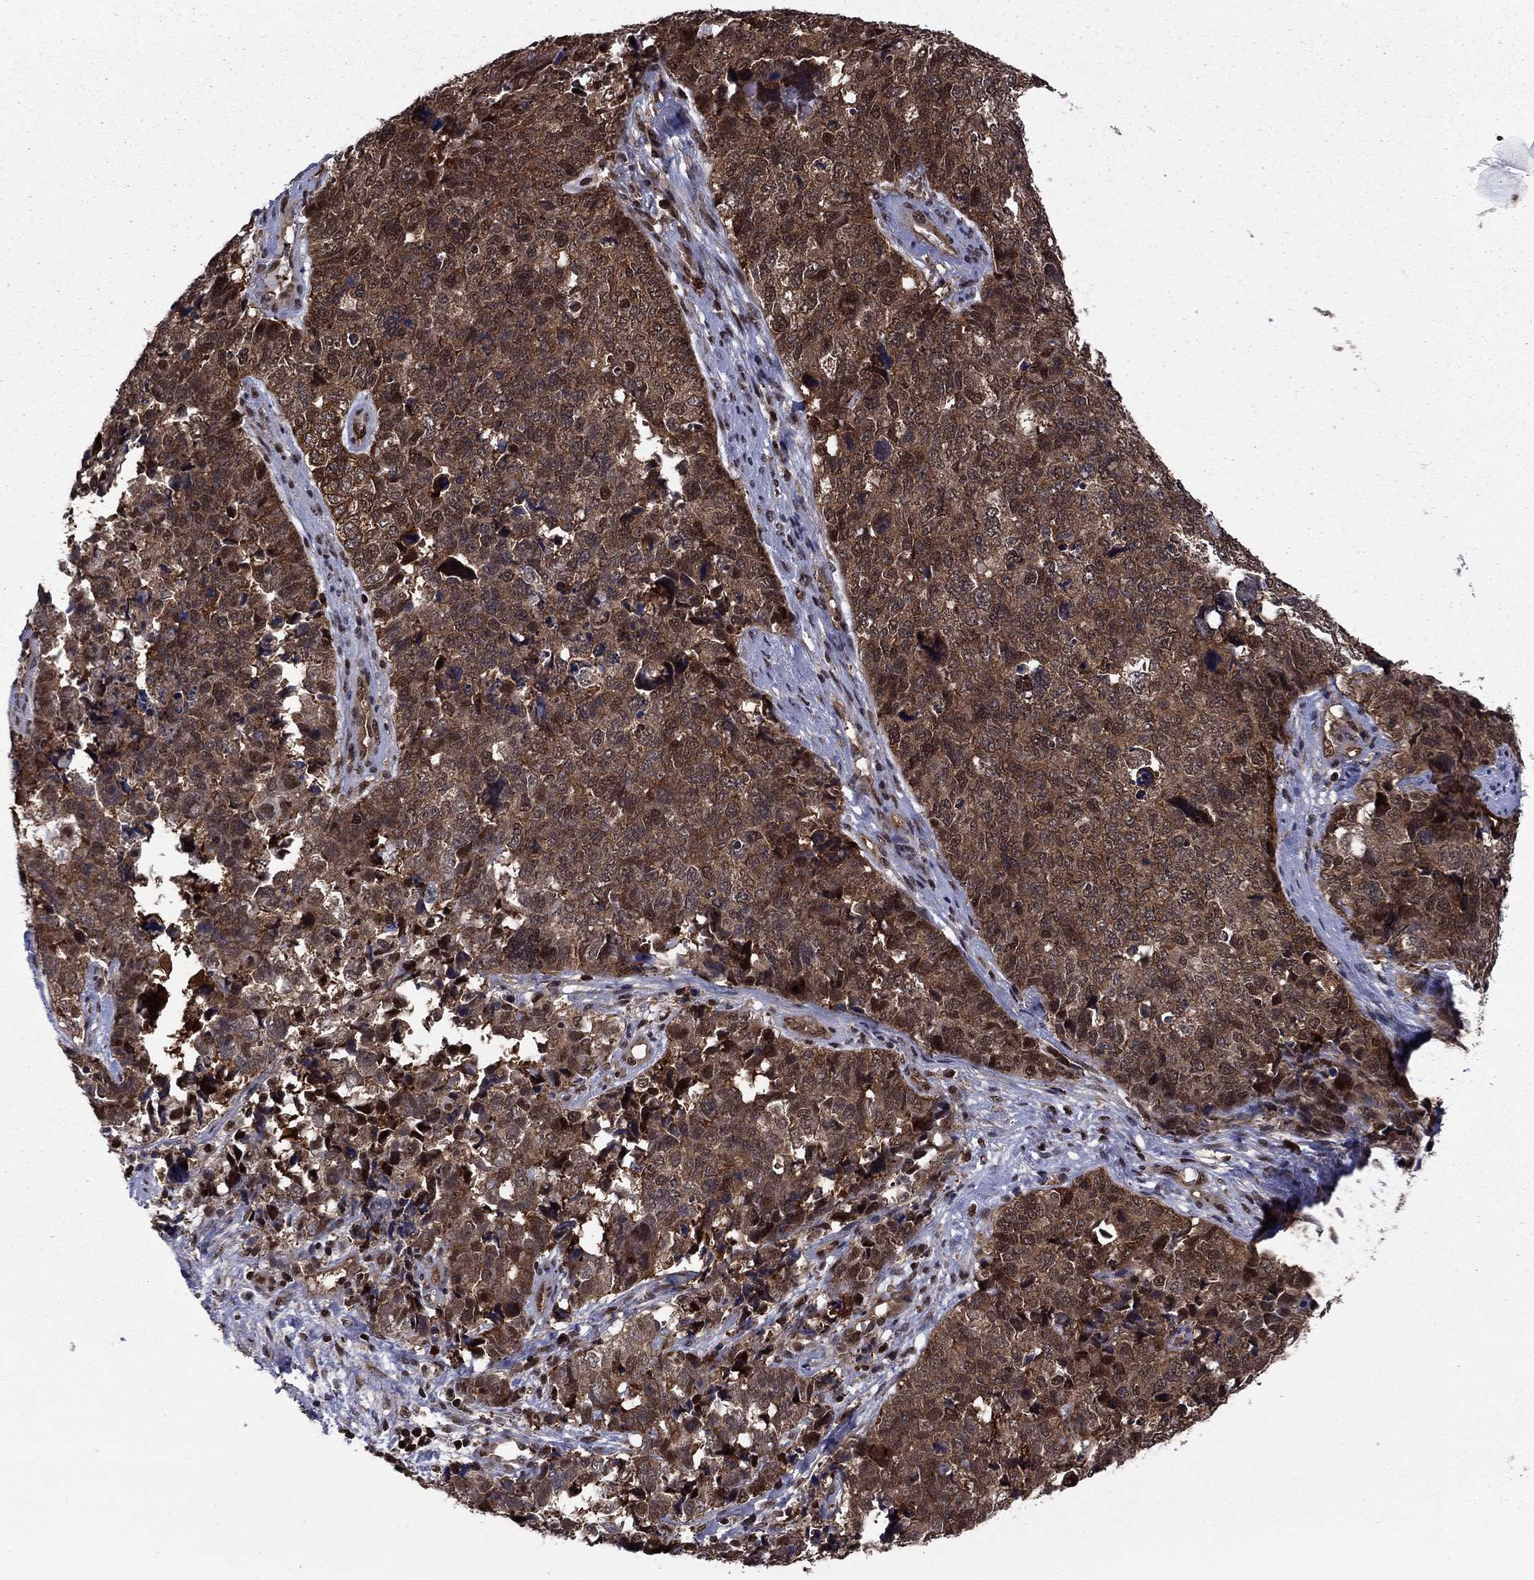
{"staining": {"intensity": "moderate", "quantity": "25%-75%", "location": "cytoplasmic/membranous"}, "tissue": "cervical cancer", "cell_type": "Tumor cells", "image_type": "cancer", "snomed": [{"axis": "morphology", "description": "Squamous cell carcinoma, NOS"}, {"axis": "topography", "description": "Cervix"}], "caption": "Cervical cancer (squamous cell carcinoma) was stained to show a protein in brown. There is medium levels of moderate cytoplasmic/membranous expression in approximately 25%-75% of tumor cells.", "gene": "PSMD2", "patient": {"sex": "female", "age": 63}}